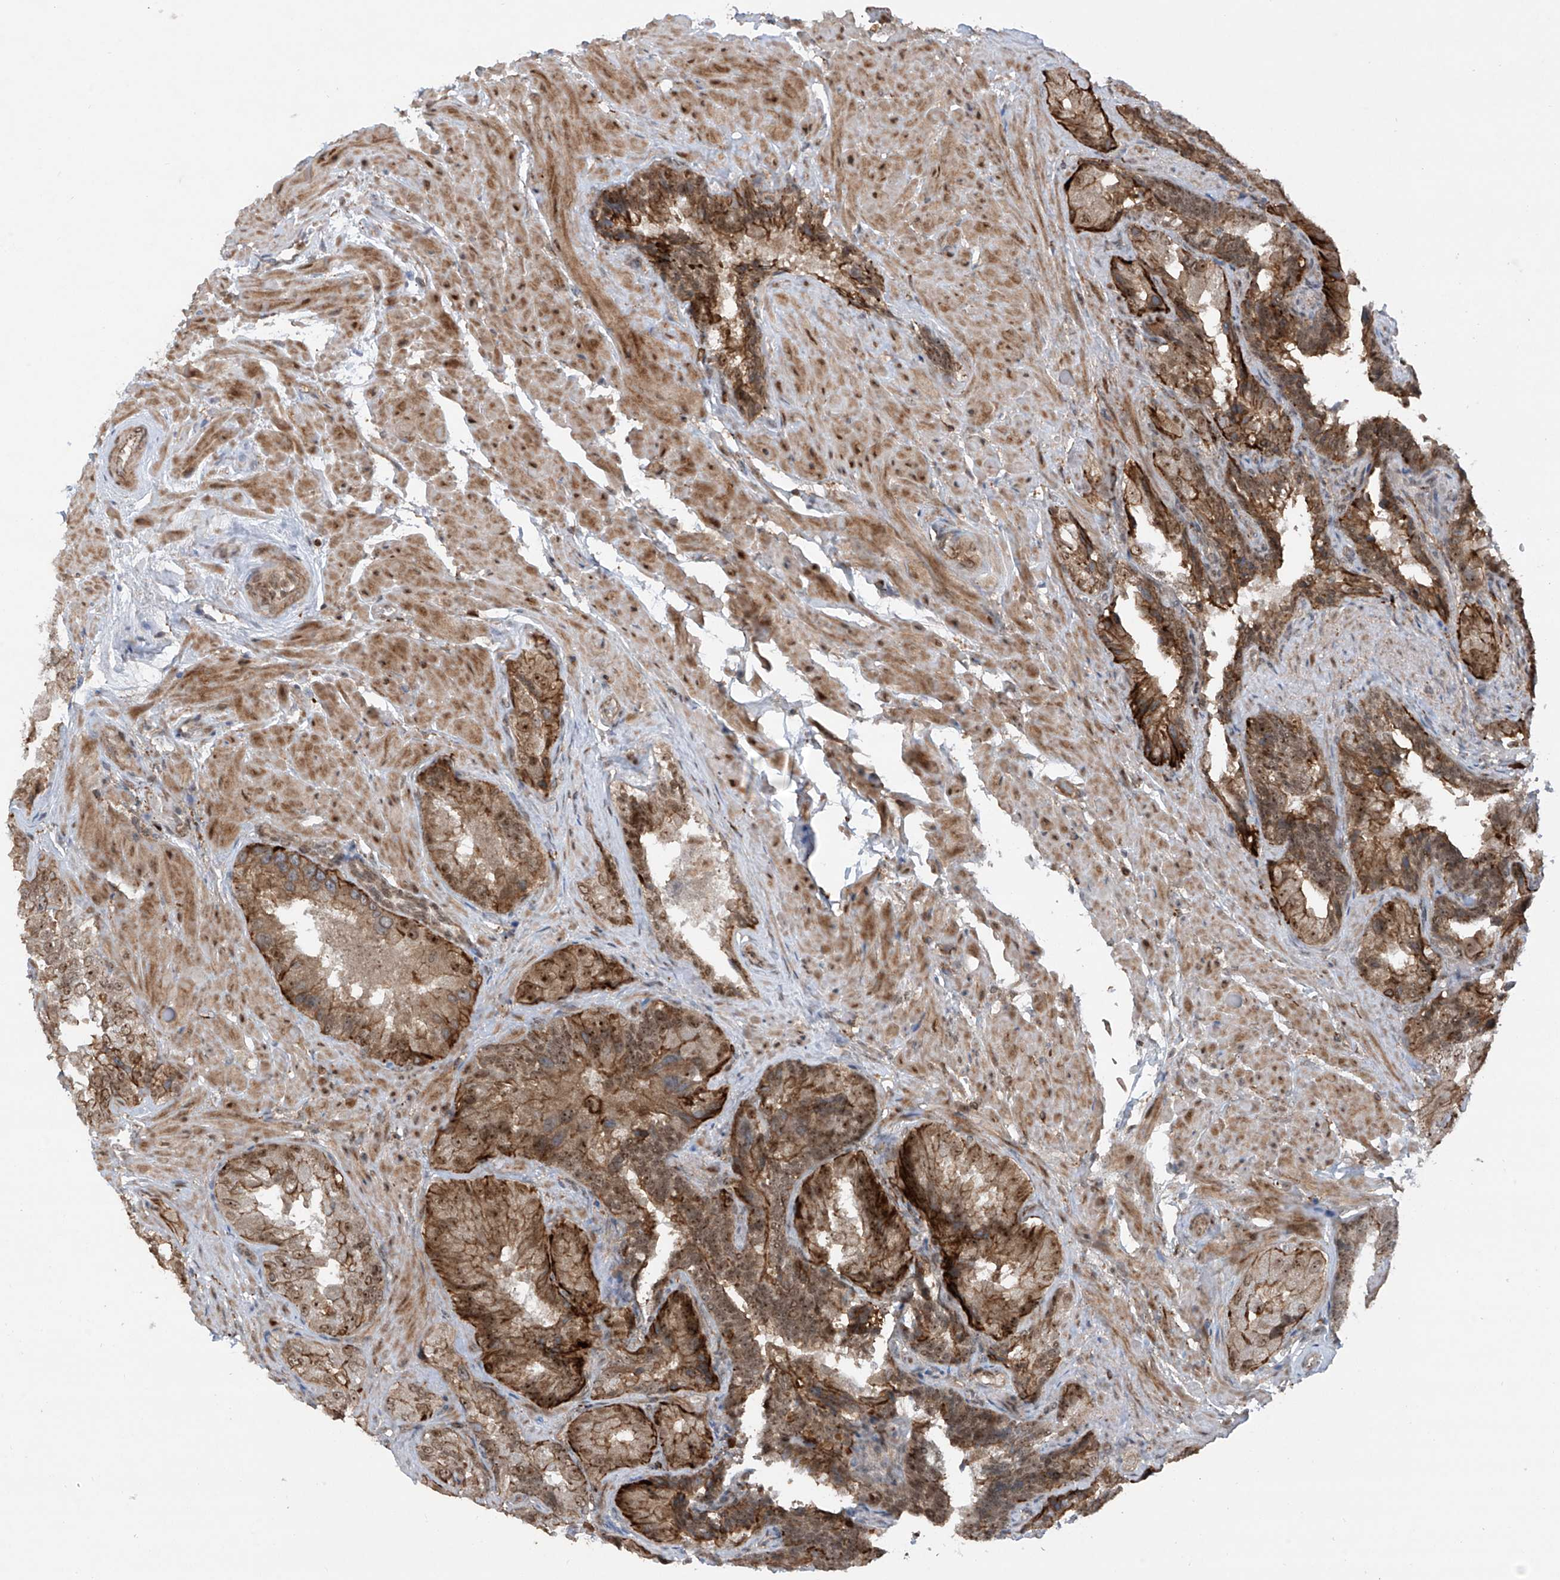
{"staining": {"intensity": "moderate", "quantity": ">75%", "location": "cytoplasmic/membranous,nuclear"}, "tissue": "seminal vesicle", "cell_type": "Glandular cells", "image_type": "normal", "snomed": [{"axis": "morphology", "description": "Normal tissue, NOS"}, {"axis": "topography", "description": "Seminal veicle"}, {"axis": "topography", "description": "Peripheral nerve tissue"}], "caption": "IHC staining of benign seminal vesicle, which shows medium levels of moderate cytoplasmic/membranous,nuclear expression in approximately >75% of glandular cells indicating moderate cytoplasmic/membranous,nuclear protein staining. The staining was performed using DAB (brown) for protein detection and nuclei were counterstained in hematoxylin (blue).", "gene": "REPIN1", "patient": {"sex": "male", "age": 63}}